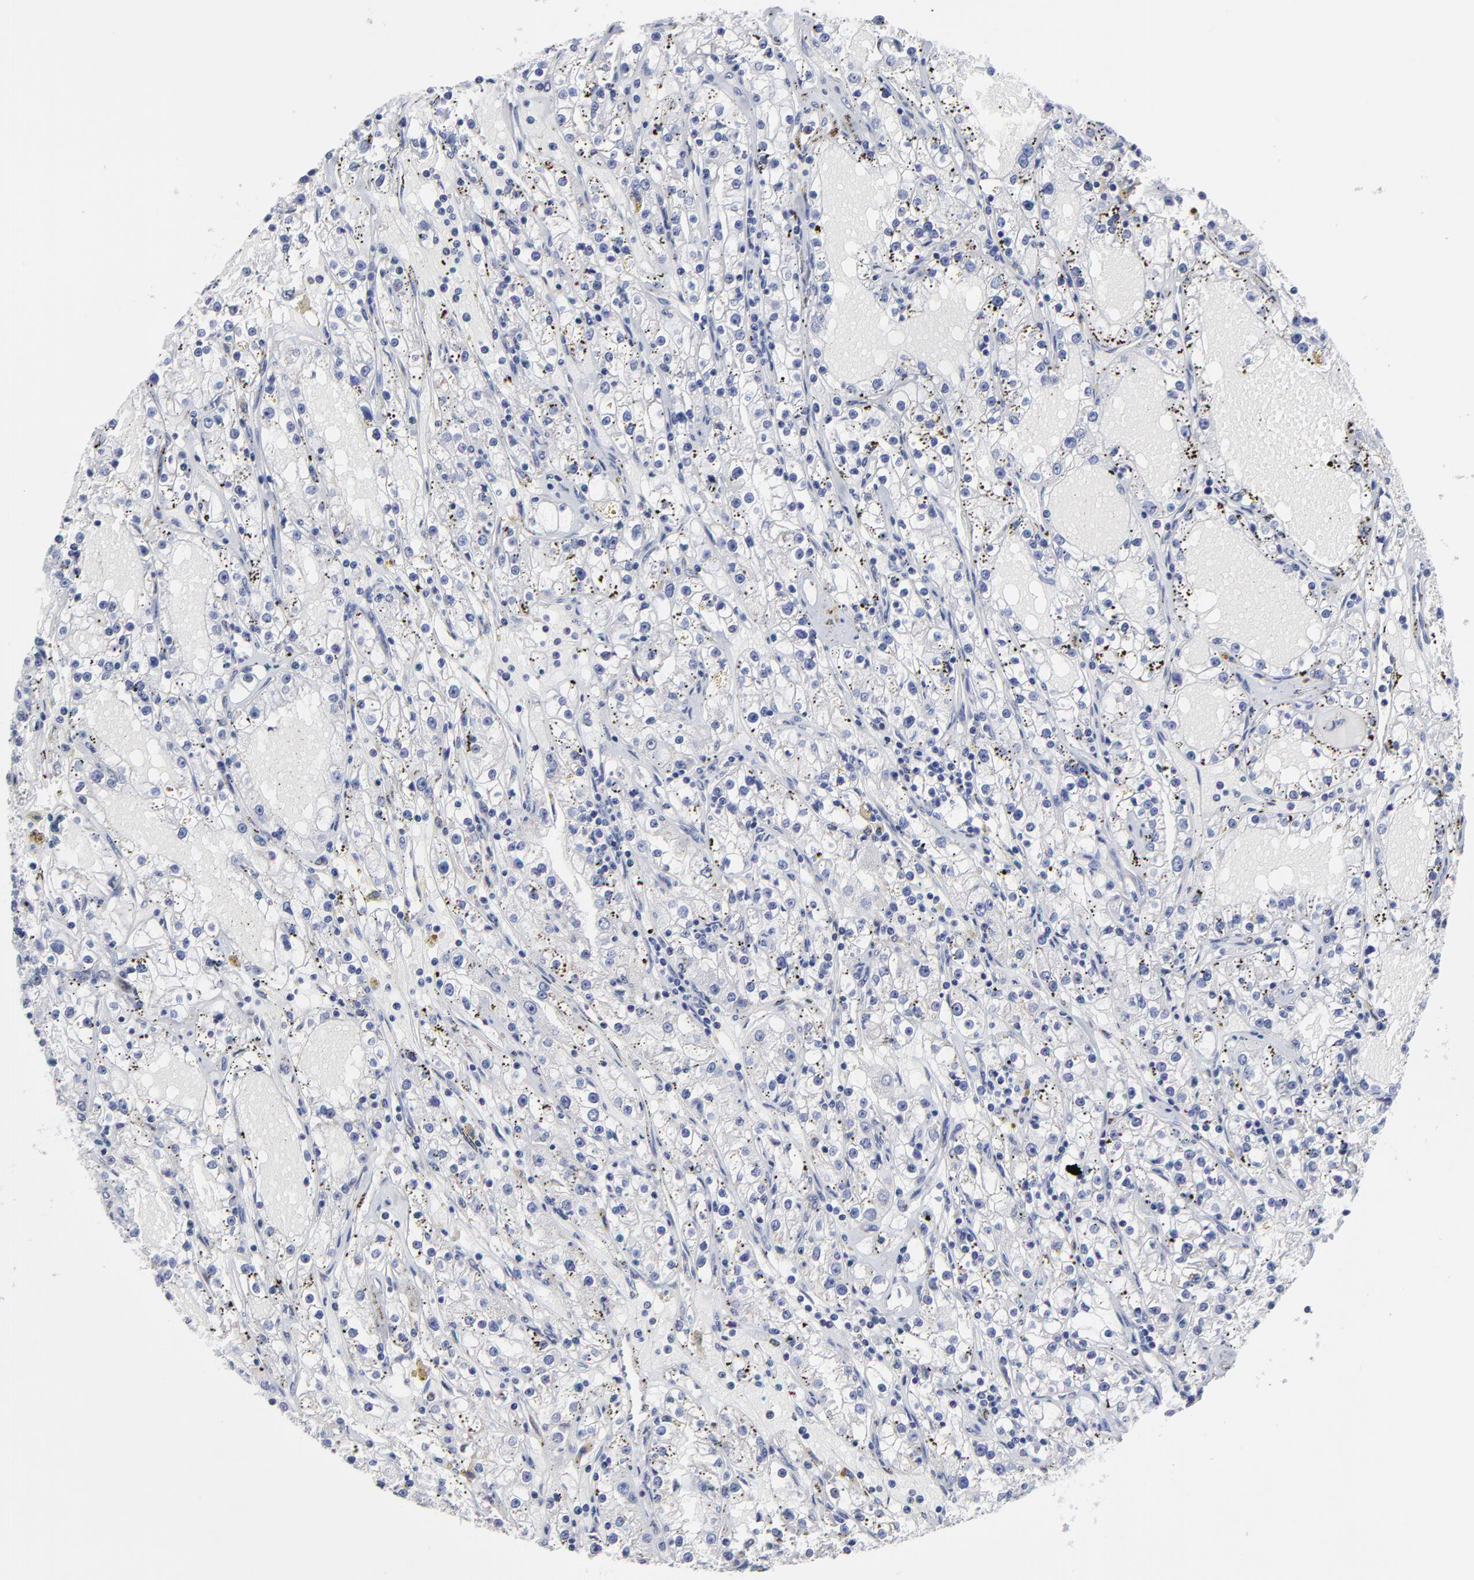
{"staining": {"intensity": "negative", "quantity": "none", "location": "none"}, "tissue": "renal cancer", "cell_type": "Tumor cells", "image_type": "cancer", "snomed": [{"axis": "morphology", "description": "Adenocarcinoma, NOS"}, {"axis": "topography", "description": "Kidney"}], "caption": "Immunohistochemistry image of neoplastic tissue: renal adenocarcinoma stained with DAB exhibits no significant protein positivity in tumor cells. Brightfield microscopy of IHC stained with DAB (brown) and hematoxylin (blue), captured at high magnification.", "gene": "CCT2", "patient": {"sex": "male", "age": 56}}